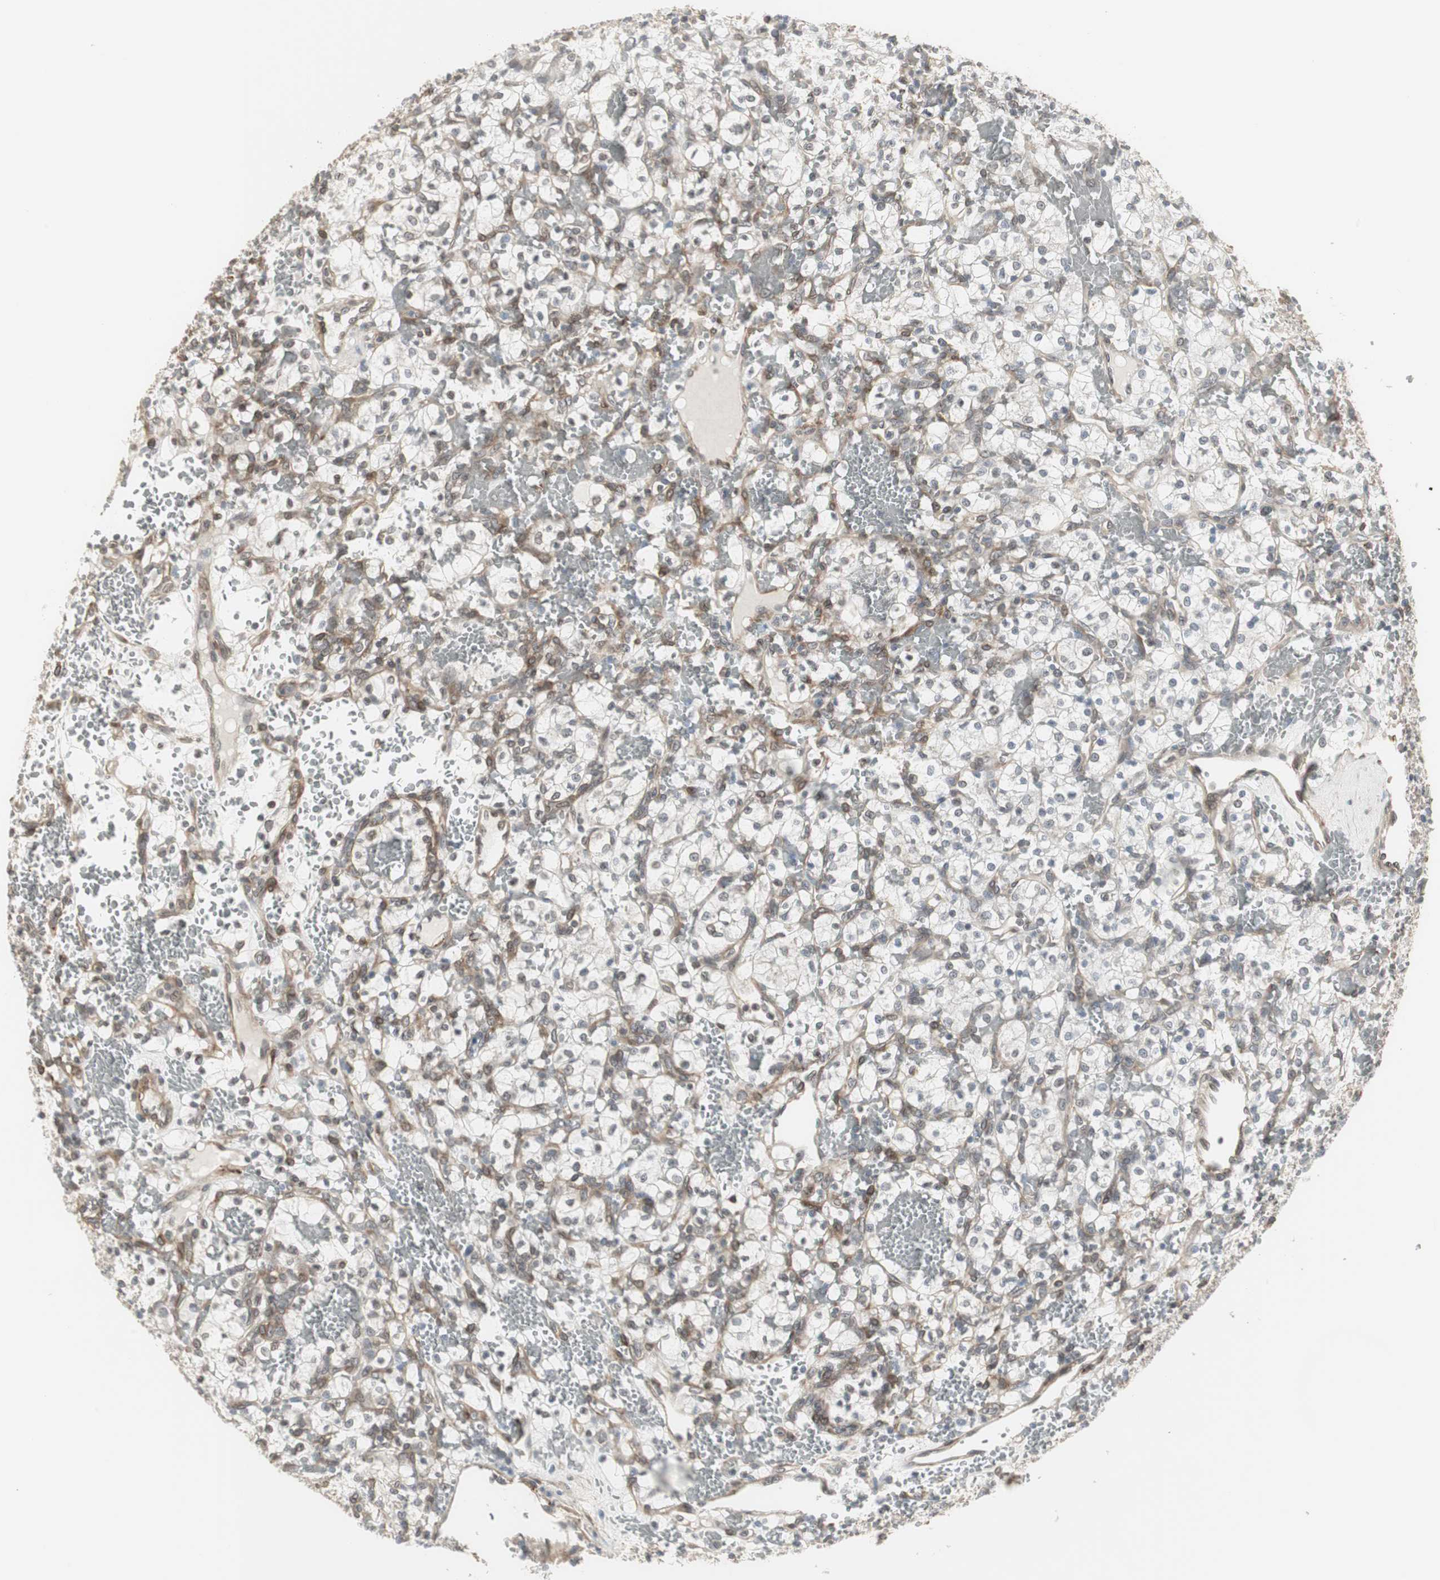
{"staining": {"intensity": "moderate", "quantity": "25%-75%", "location": "cytoplasmic/membranous"}, "tissue": "renal cancer", "cell_type": "Tumor cells", "image_type": "cancer", "snomed": [{"axis": "morphology", "description": "Adenocarcinoma, NOS"}, {"axis": "topography", "description": "Kidney"}], "caption": "Renal cancer (adenocarcinoma) stained with a protein marker demonstrates moderate staining in tumor cells.", "gene": "SCYL3", "patient": {"sex": "female", "age": 60}}